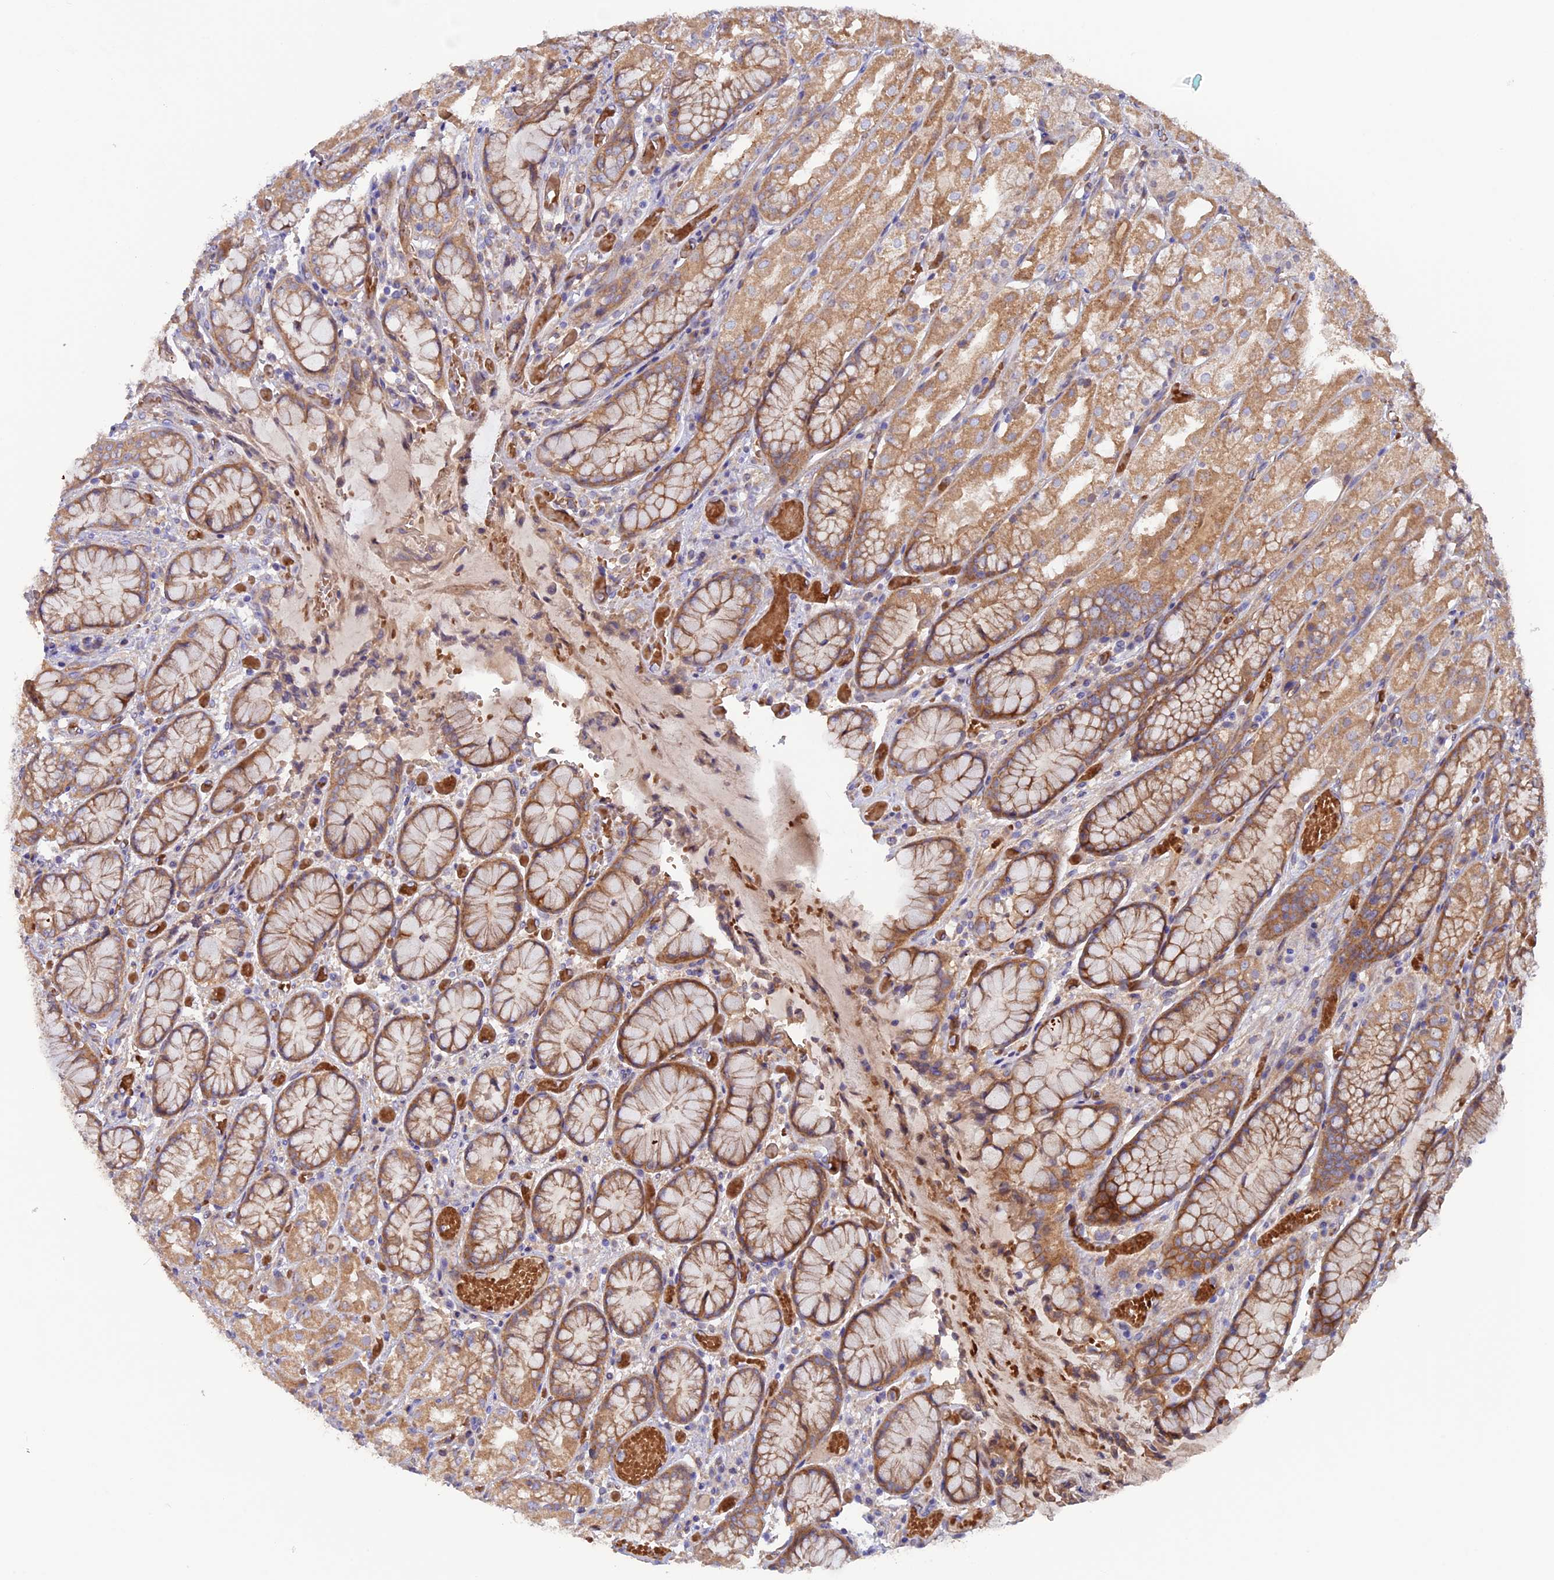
{"staining": {"intensity": "moderate", "quantity": ">75%", "location": "cytoplasmic/membranous"}, "tissue": "stomach", "cell_type": "Glandular cells", "image_type": "normal", "snomed": [{"axis": "morphology", "description": "Normal tissue, NOS"}, {"axis": "topography", "description": "Stomach, upper"}], "caption": "Glandular cells show medium levels of moderate cytoplasmic/membranous expression in approximately >75% of cells in unremarkable stomach. Using DAB (brown) and hematoxylin (blue) stains, captured at high magnification using brightfield microscopy.", "gene": "DUS3L", "patient": {"sex": "male", "age": 72}}